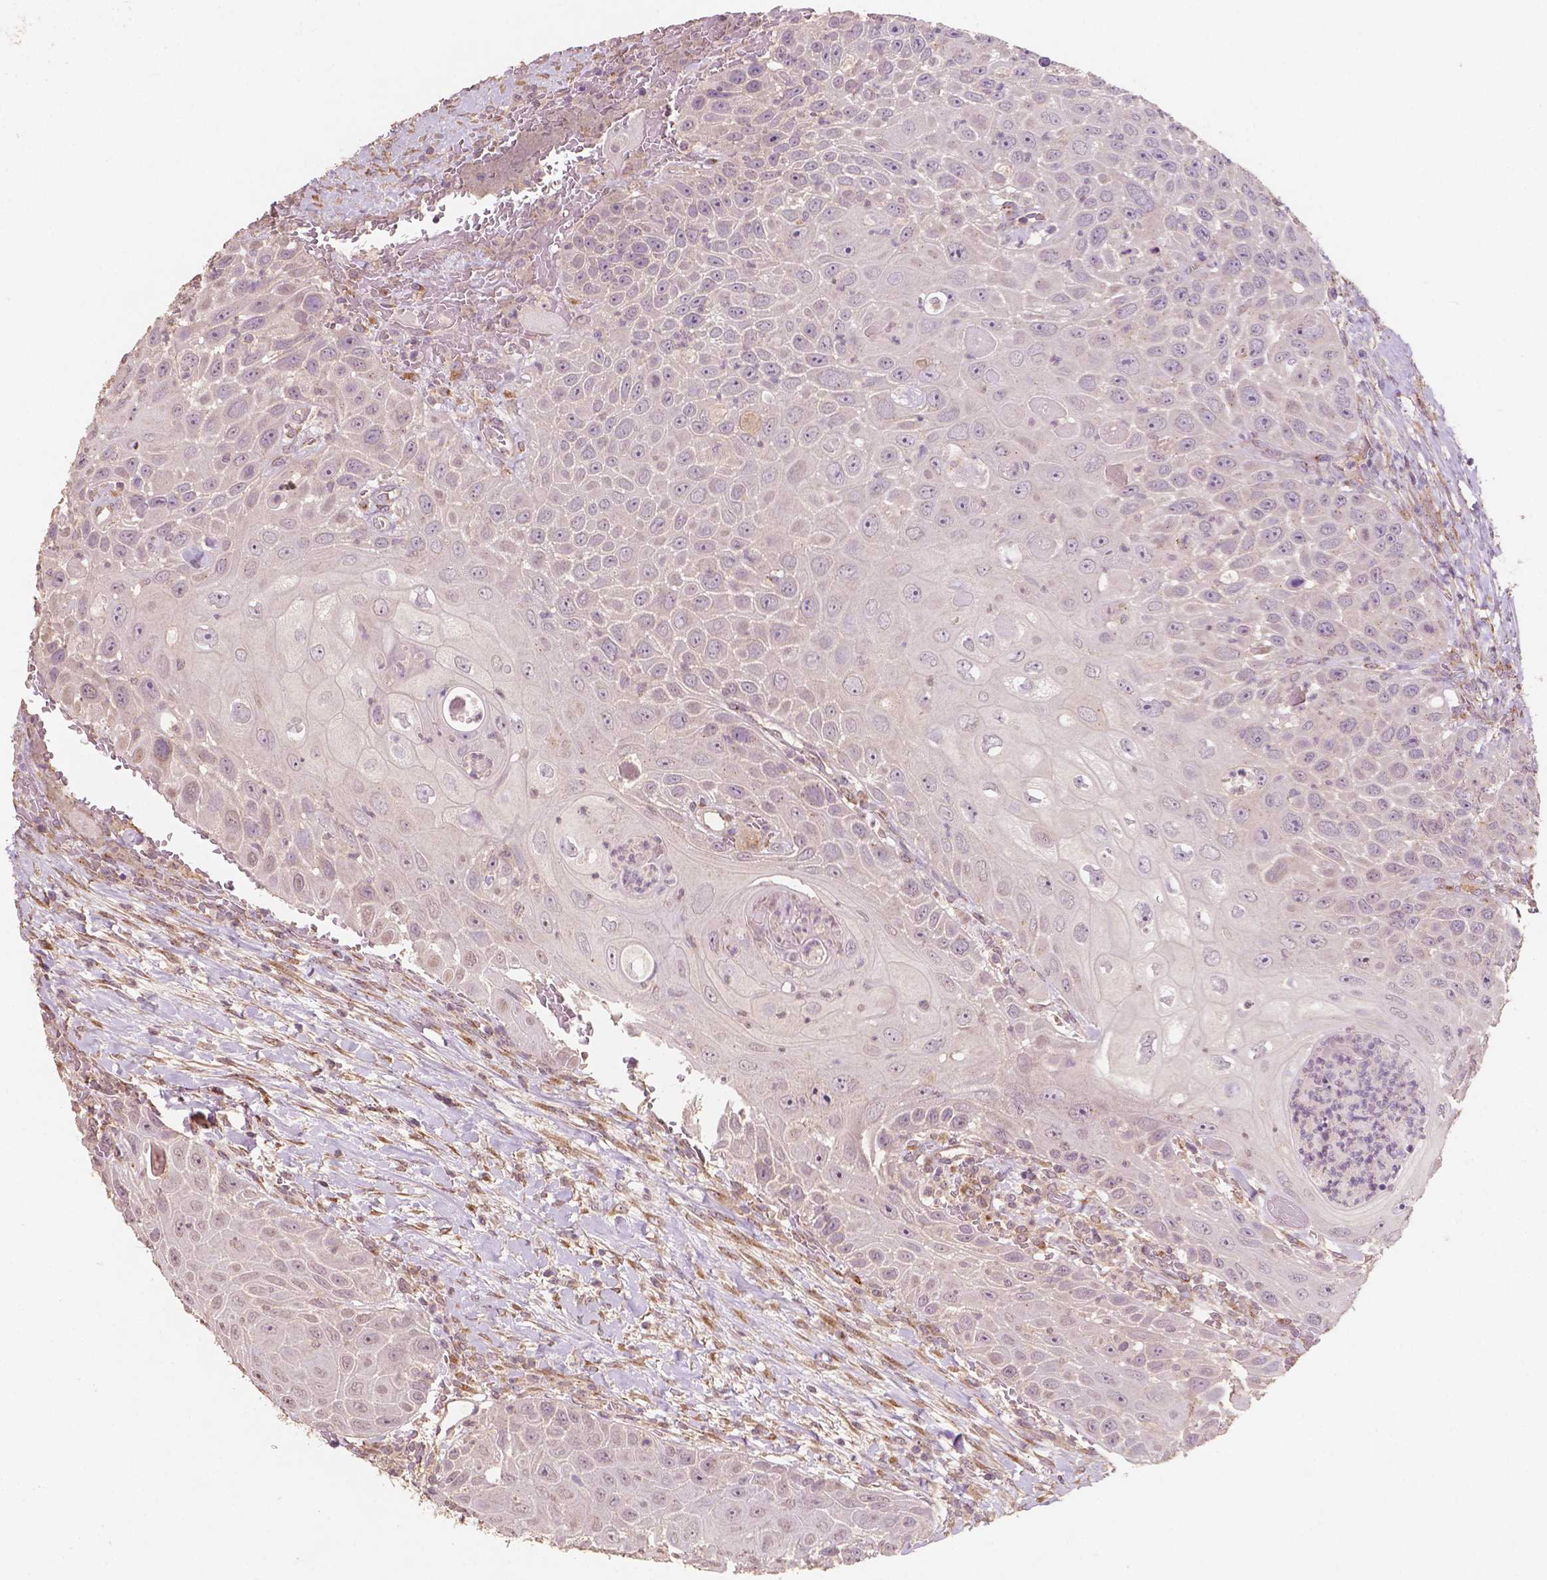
{"staining": {"intensity": "negative", "quantity": "none", "location": "none"}, "tissue": "head and neck cancer", "cell_type": "Tumor cells", "image_type": "cancer", "snomed": [{"axis": "morphology", "description": "Squamous cell carcinoma, NOS"}, {"axis": "topography", "description": "Head-Neck"}], "caption": "This micrograph is of squamous cell carcinoma (head and neck) stained with IHC to label a protein in brown with the nuclei are counter-stained blue. There is no expression in tumor cells. The staining was performed using DAB (3,3'-diaminobenzidine) to visualize the protein expression in brown, while the nuclei were stained in blue with hematoxylin (Magnification: 20x).", "gene": "CHPT1", "patient": {"sex": "male", "age": 69}}